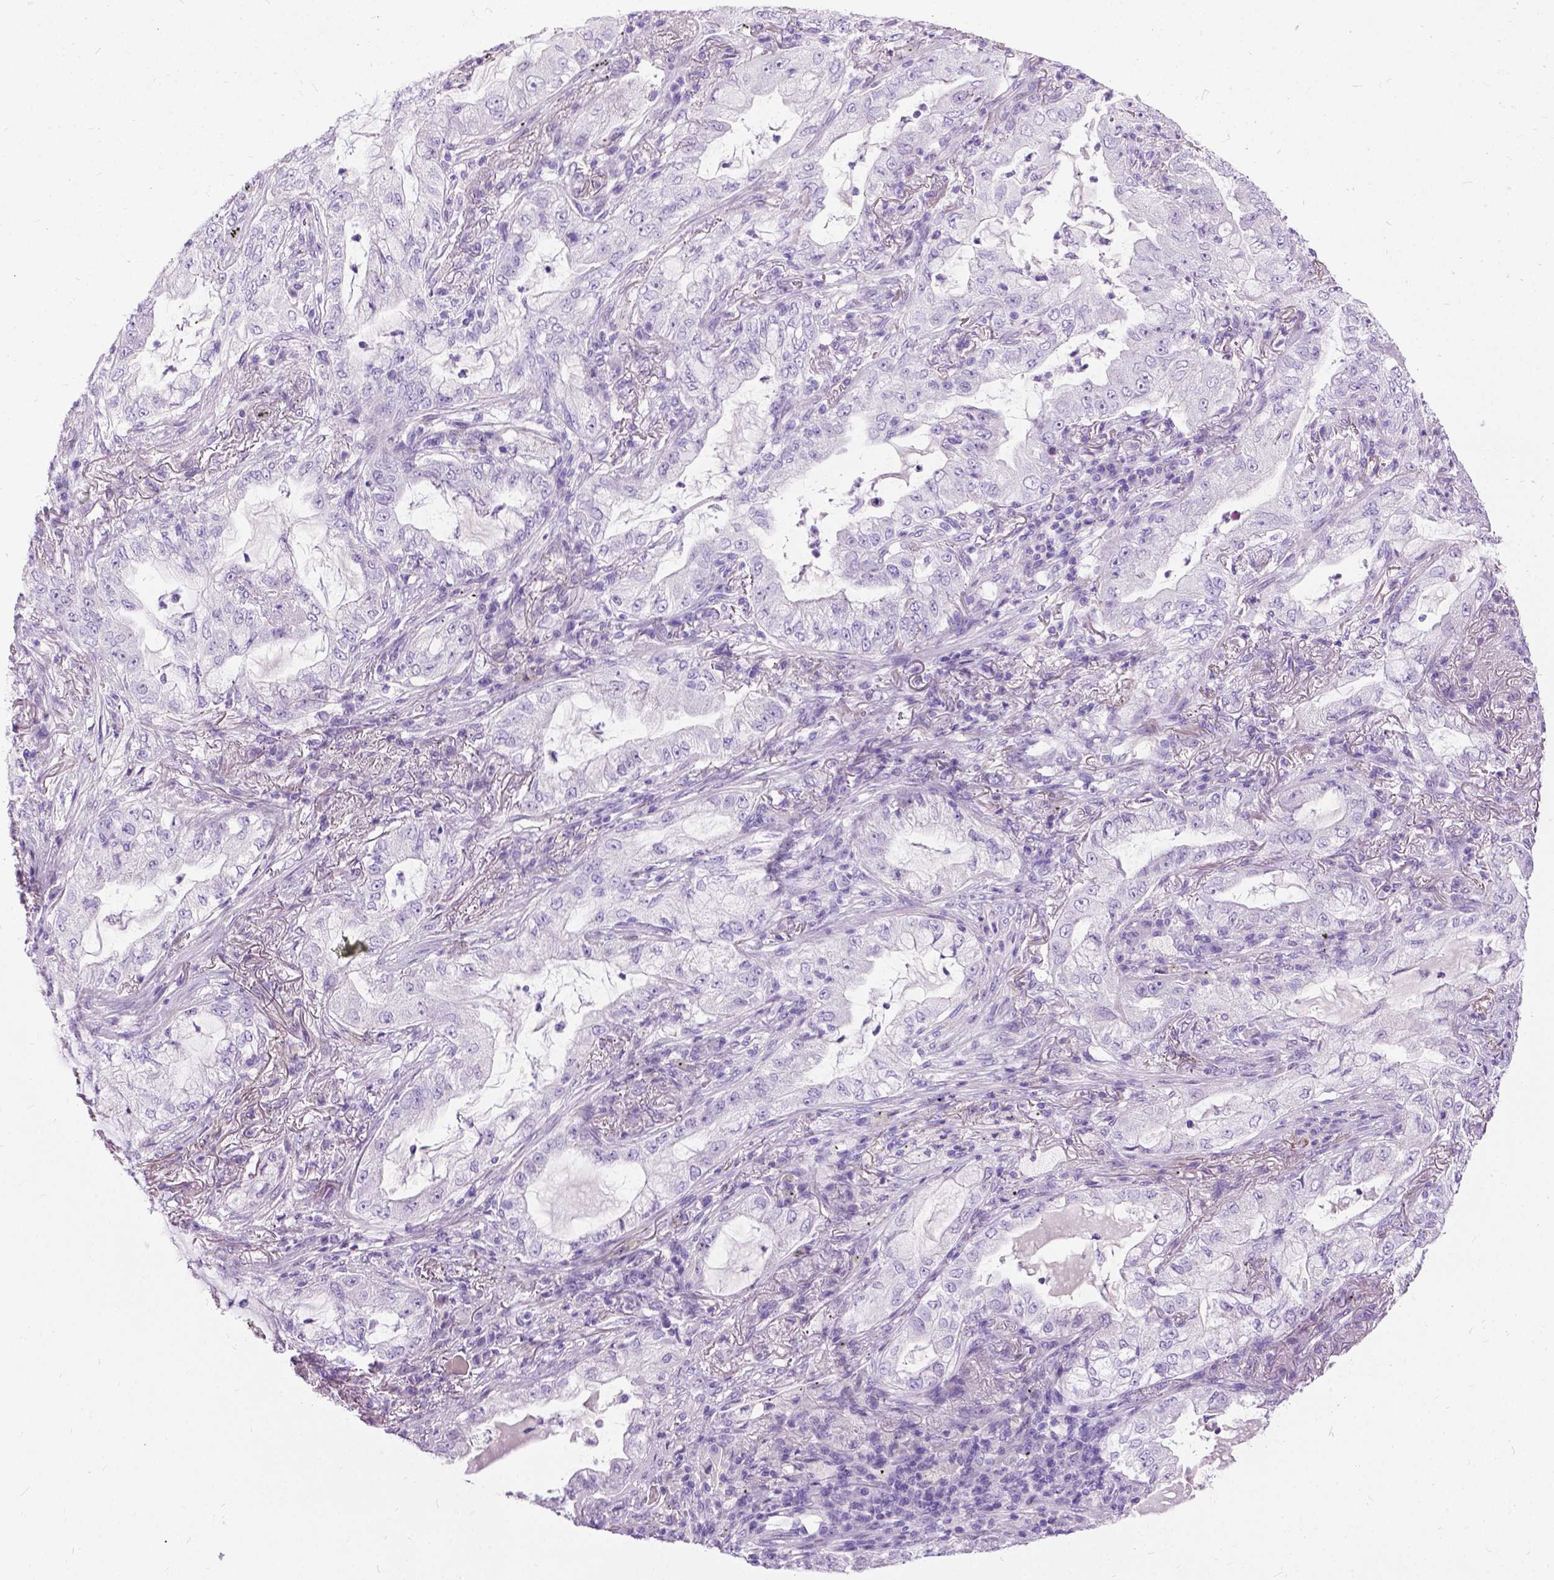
{"staining": {"intensity": "negative", "quantity": "none", "location": "none"}, "tissue": "lung cancer", "cell_type": "Tumor cells", "image_type": "cancer", "snomed": [{"axis": "morphology", "description": "Adenocarcinoma, NOS"}, {"axis": "topography", "description": "Lung"}], "caption": "This is an IHC histopathology image of human lung cancer. There is no expression in tumor cells.", "gene": "PROB1", "patient": {"sex": "female", "age": 73}}